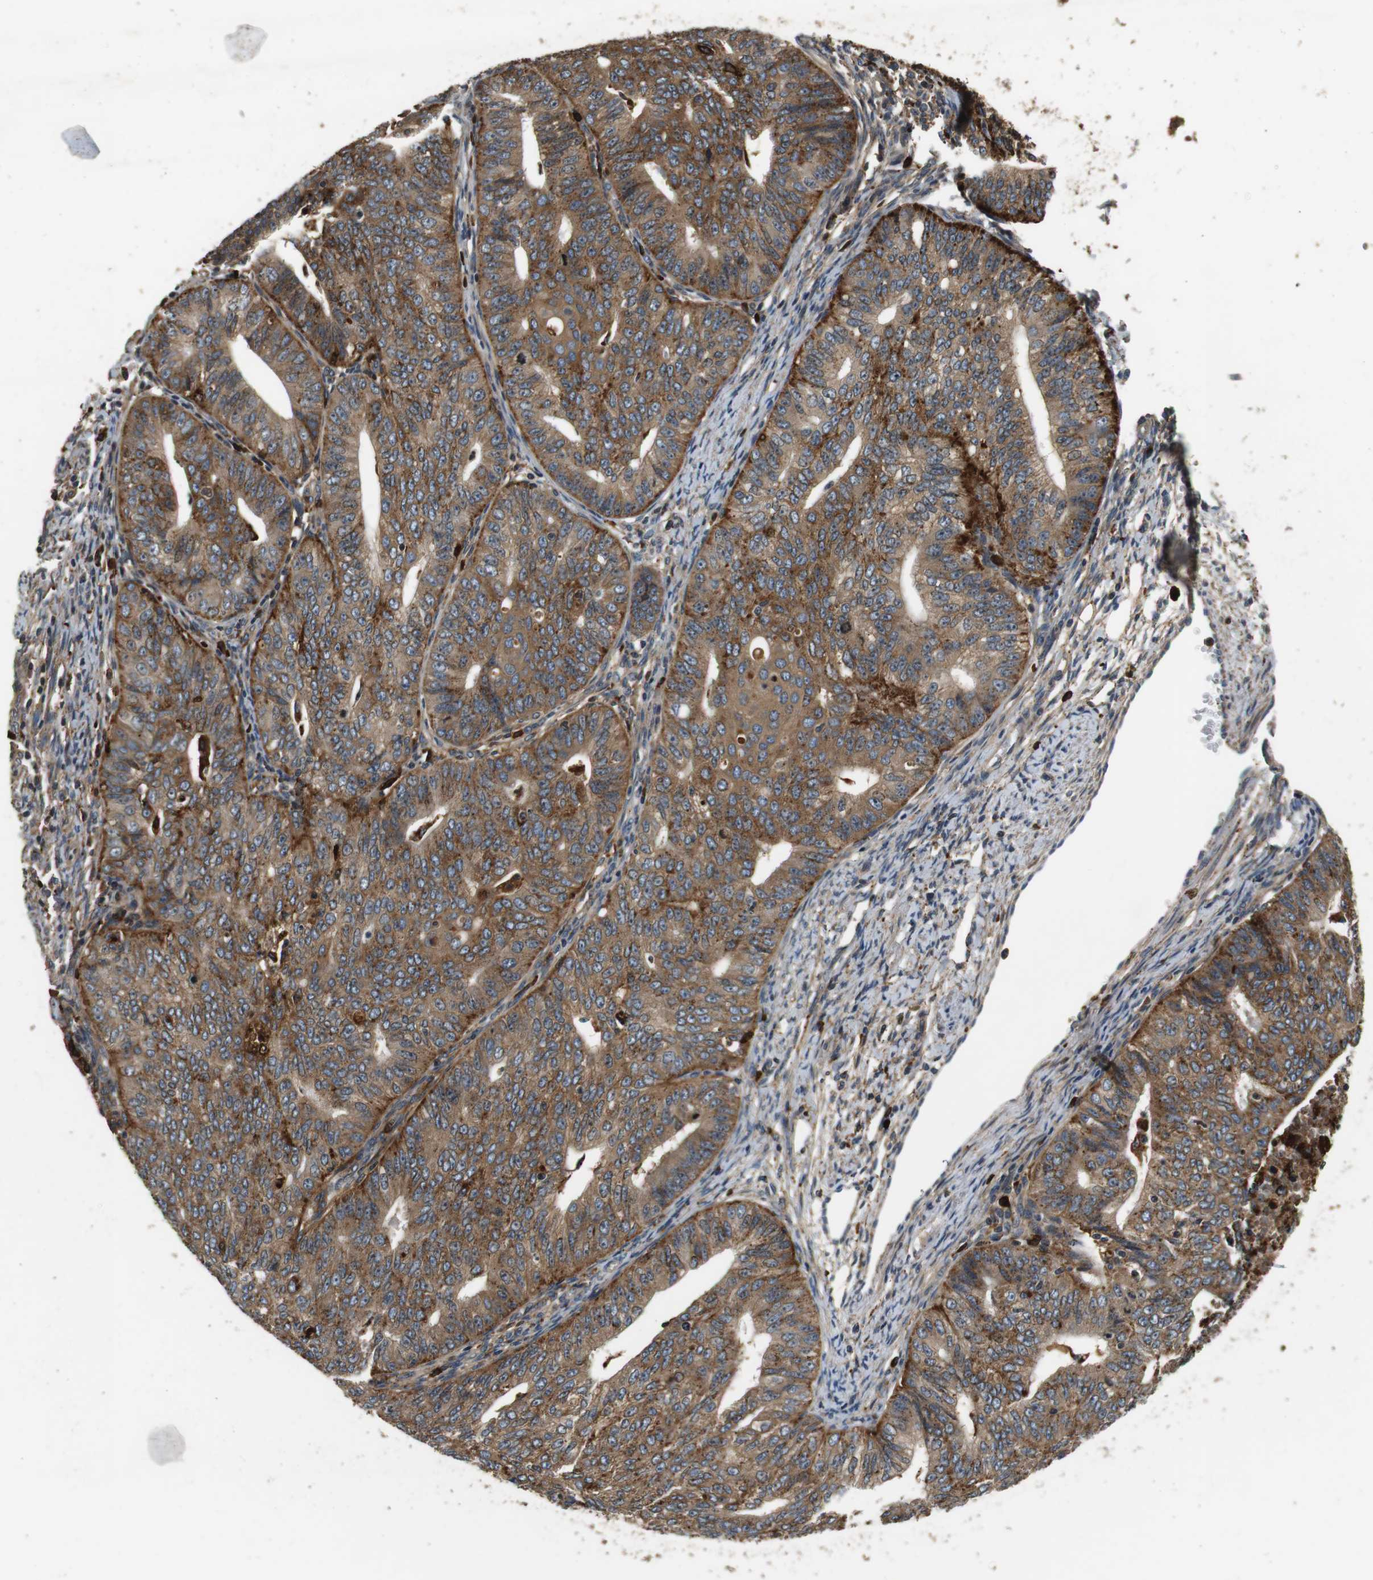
{"staining": {"intensity": "moderate", "quantity": ">75%", "location": "cytoplasmic/membranous"}, "tissue": "endometrial cancer", "cell_type": "Tumor cells", "image_type": "cancer", "snomed": [{"axis": "morphology", "description": "Adenocarcinoma, NOS"}, {"axis": "topography", "description": "Endometrium"}], "caption": "IHC (DAB) staining of adenocarcinoma (endometrial) displays moderate cytoplasmic/membranous protein positivity in approximately >75% of tumor cells.", "gene": "TXNRD1", "patient": {"sex": "female", "age": 32}}